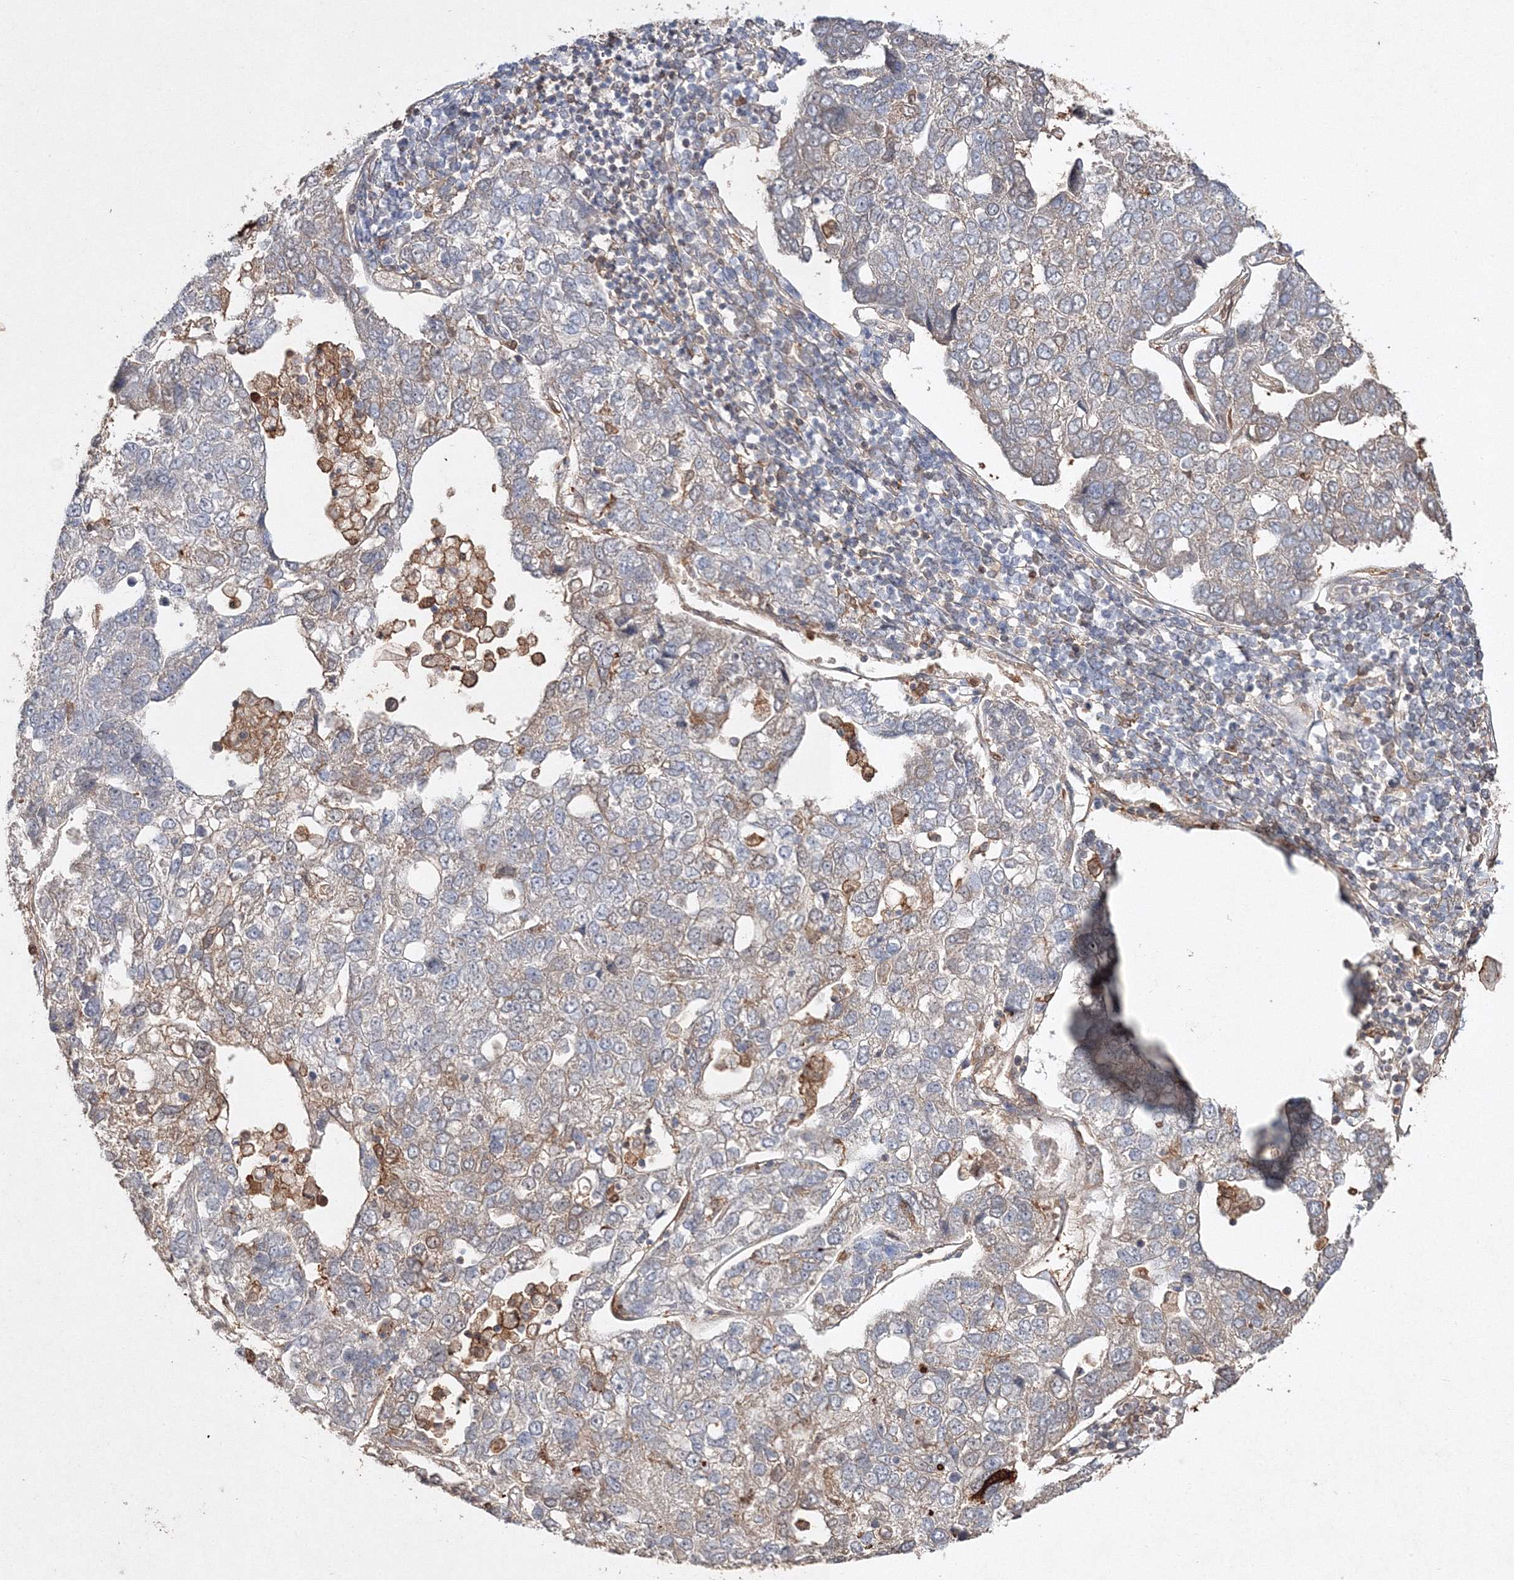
{"staining": {"intensity": "weak", "quantity": "<25%", "location": "cytoplasmic/membranous"}, "tissue": "pancreatic cancer", "cell_type": "Tumor cells", "image_type": "cancer", "snomed": [{"axis": "morphology", "description": "Adenocarcinoma, NOS"}, {"axis": "topography", "description": "Pancreas"}], "caption": "High magnification brightfield microscopy of pancreatic adenocarcinoma stained with DAB (3,3'-diaminobenzidine) (brown) and counterstained with hematoxylin (blue): tumor cells show no significant expression.", "gene": "S100A11", "patient": {"sex": "female", "age": 61}}